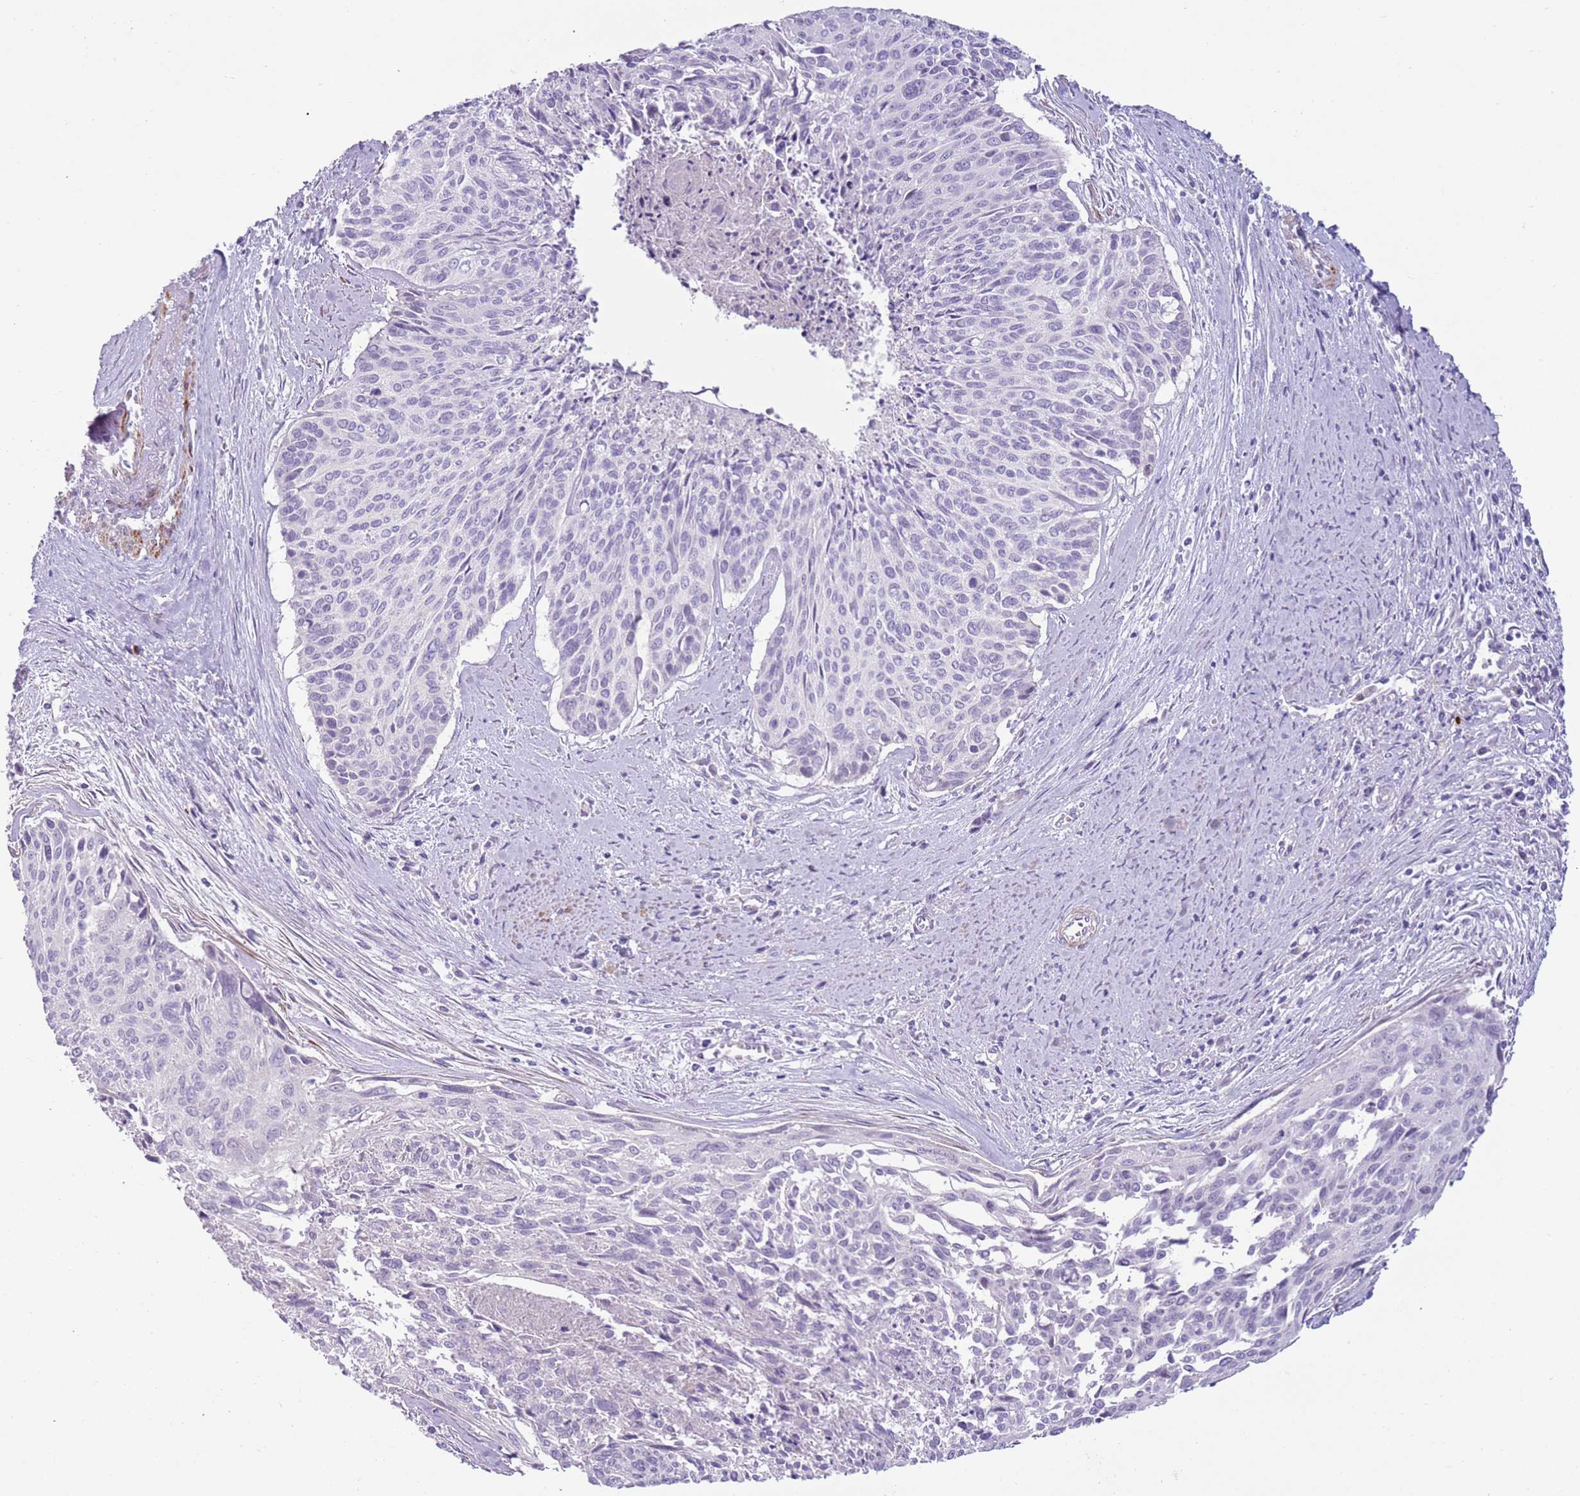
{"staining": {"intensity": "negative", "quantity": "none", "location": "none"}, "tissue": "cervical cancer", "cell_type": "Tumor cells", "image_type": "cancer", "snomed": [{"axis": "morphology", "description": "Squamous cell carcinoma, NOS"}, {"axis": "topography", "description": "Cervix"}], "caption": "A photomicrograph of human cervical cancer is negative for staining in tumor cells. (Stains: DAB (3,3'-diaminobenzidine) immunohistochemistry (IHC) with hematoxylin counter stain, Microscopy: brightfield microscopy at high magnification).", "gene": "ZNF239", "patient": {"sex": "female", "age": 55}}